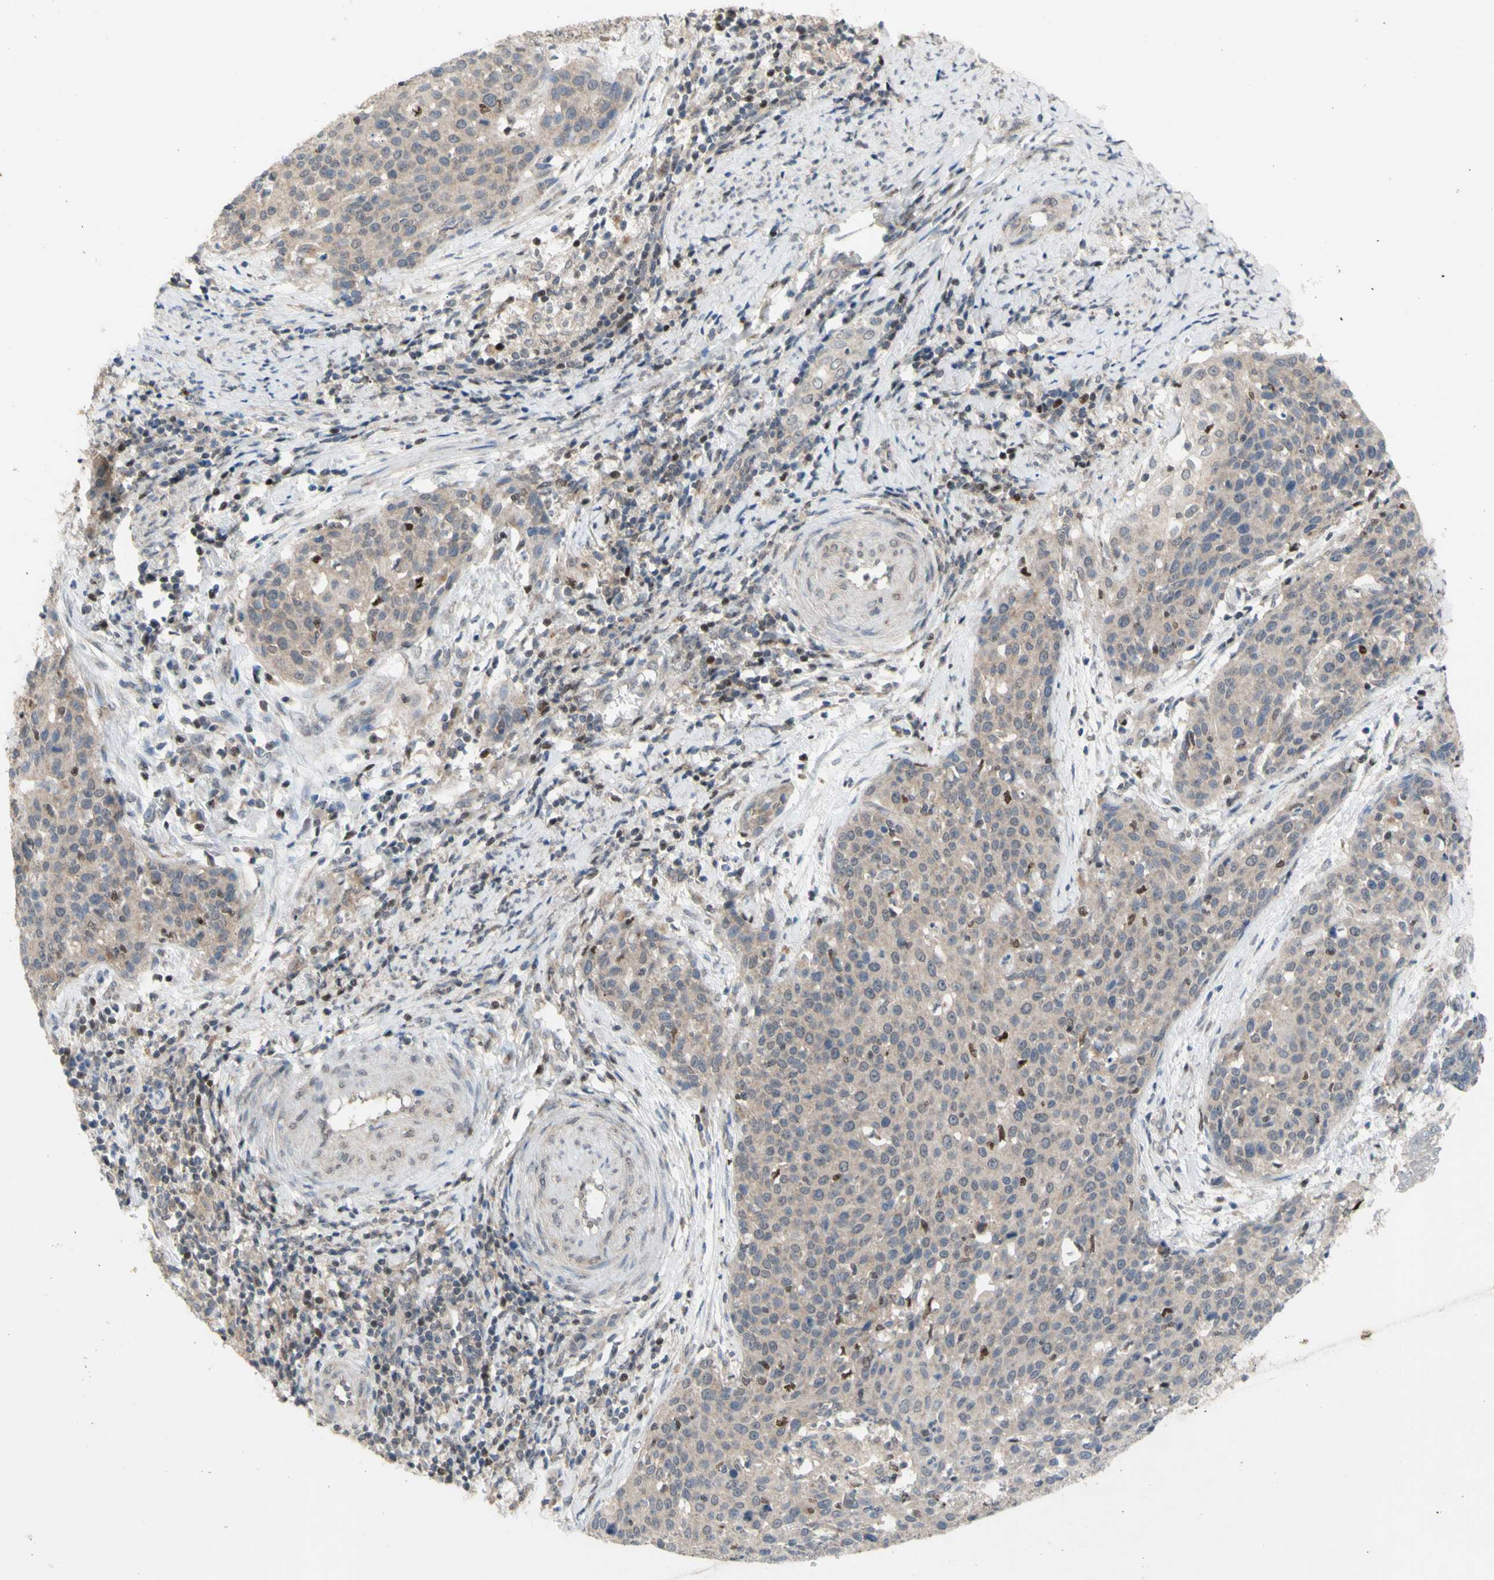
{"staining": {"intensity": "negative", "quantity": "none", "location": "none"}, "tissue": "cervical cancer", "cell_type": "Tumor cells", "image_type": "cancer", "snomed": [{"axis": "morphology", "description": "Squamous cell carcinoma, NOS"}, {"axis": "topography", "description": "Cervix"}], "caption": "The immunohistochemistry (IHC) image has no significant expression in tumor cells of cervical cancer tissue.", "gene": "NLRP1", "patient": {"sex": "female", "age": 38}}